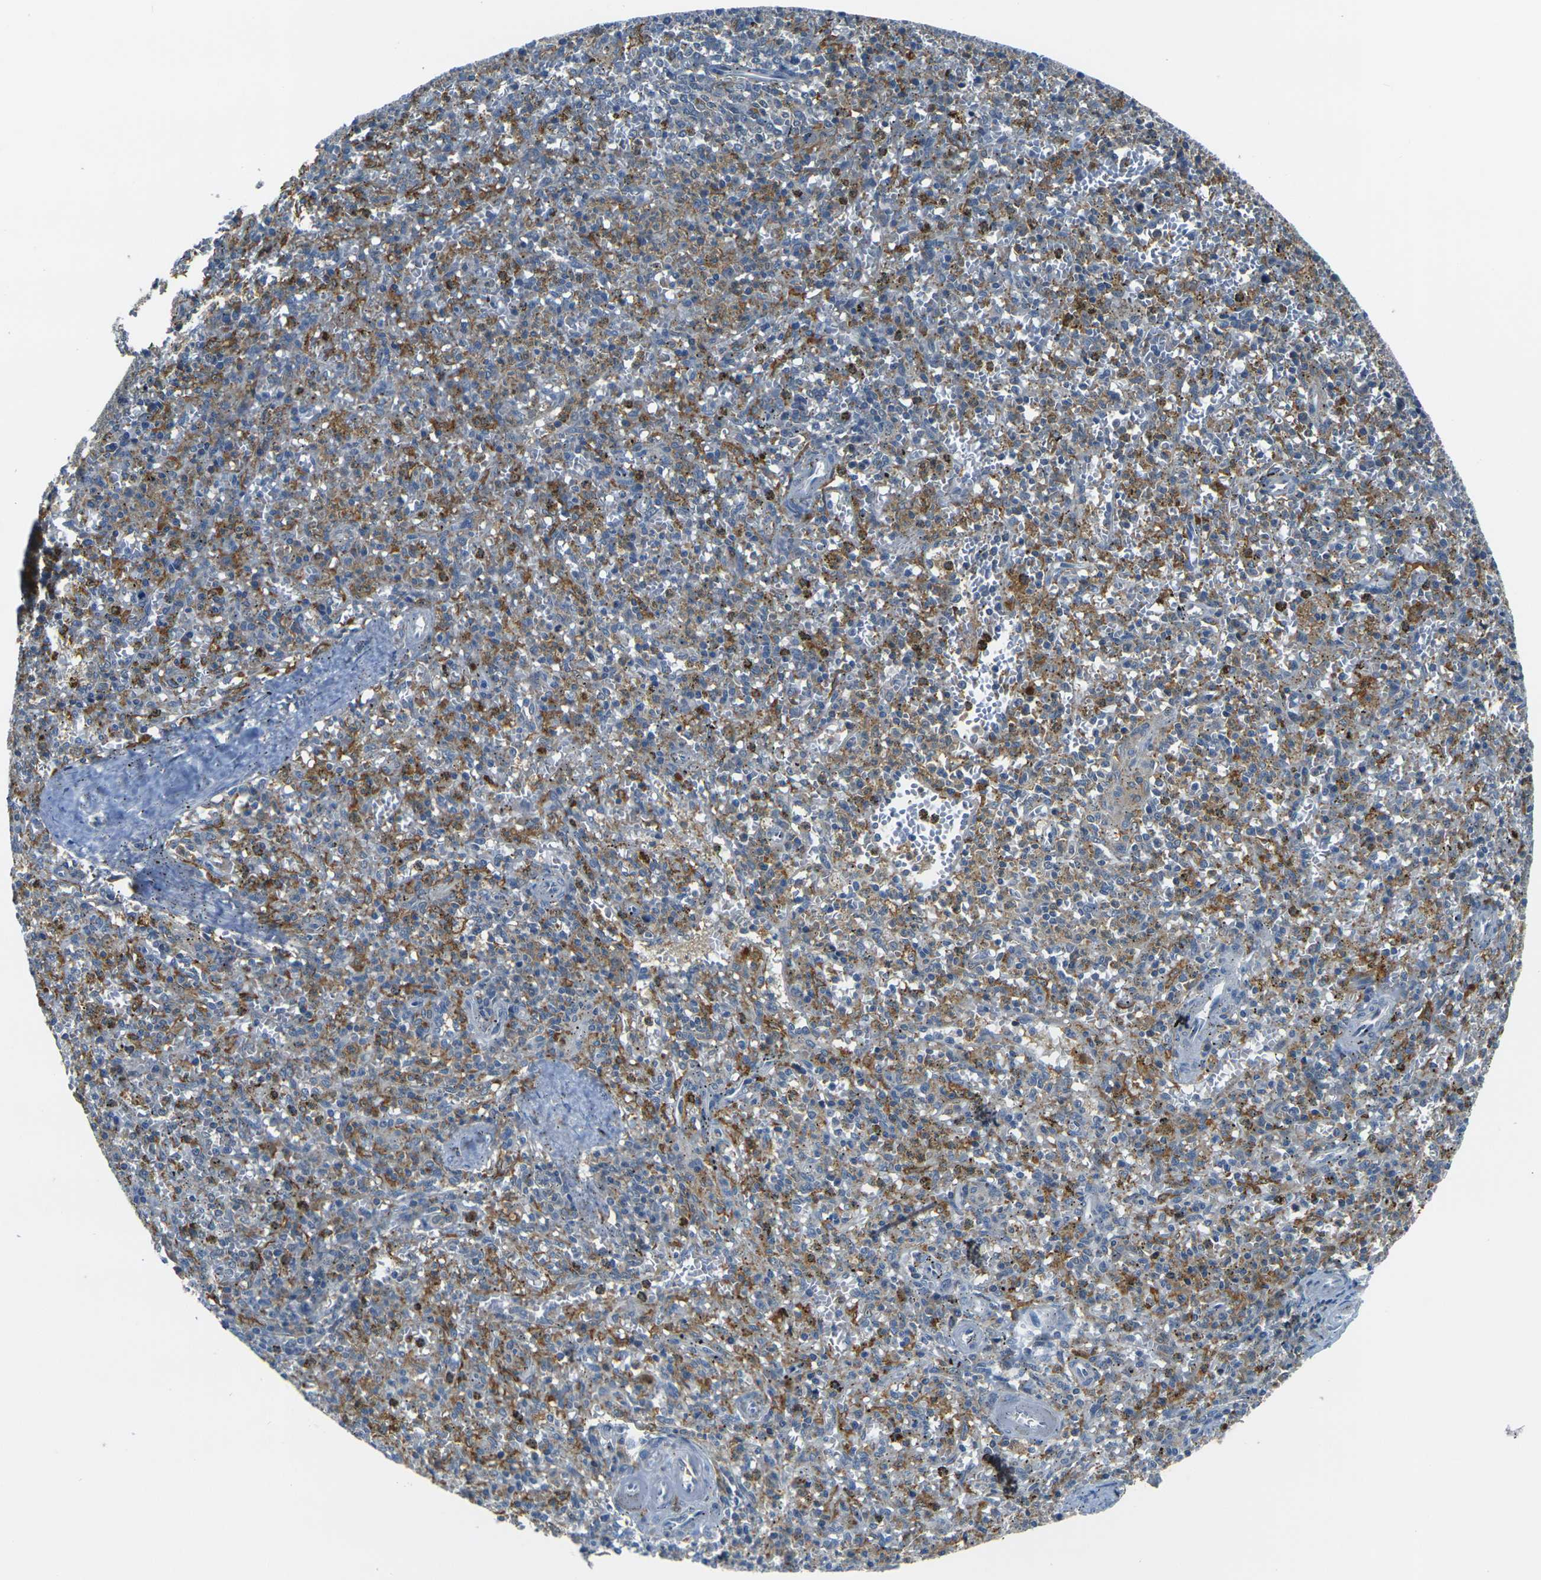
{"staining": {"intensity": "moderate", "quantity": "25%-75%", "location": "cytoplasmic/membranous"}, "tissue": "spleen", "cell_type": "Cells in red pulp", "image_type": "normal", "snomed": [{"axis": "morphology", "description": "Normal tissue, NOS"}, {"axis": "topography", "description": "Spleen"}], "caption": "A medium amount of moderate cytoplasmic/membranous staining is appreciated in approximately 25%-75% of cells in red pulp in normal spleen.", "gene": "PIGL", "patient": {"sex": "male", "age": 72}}